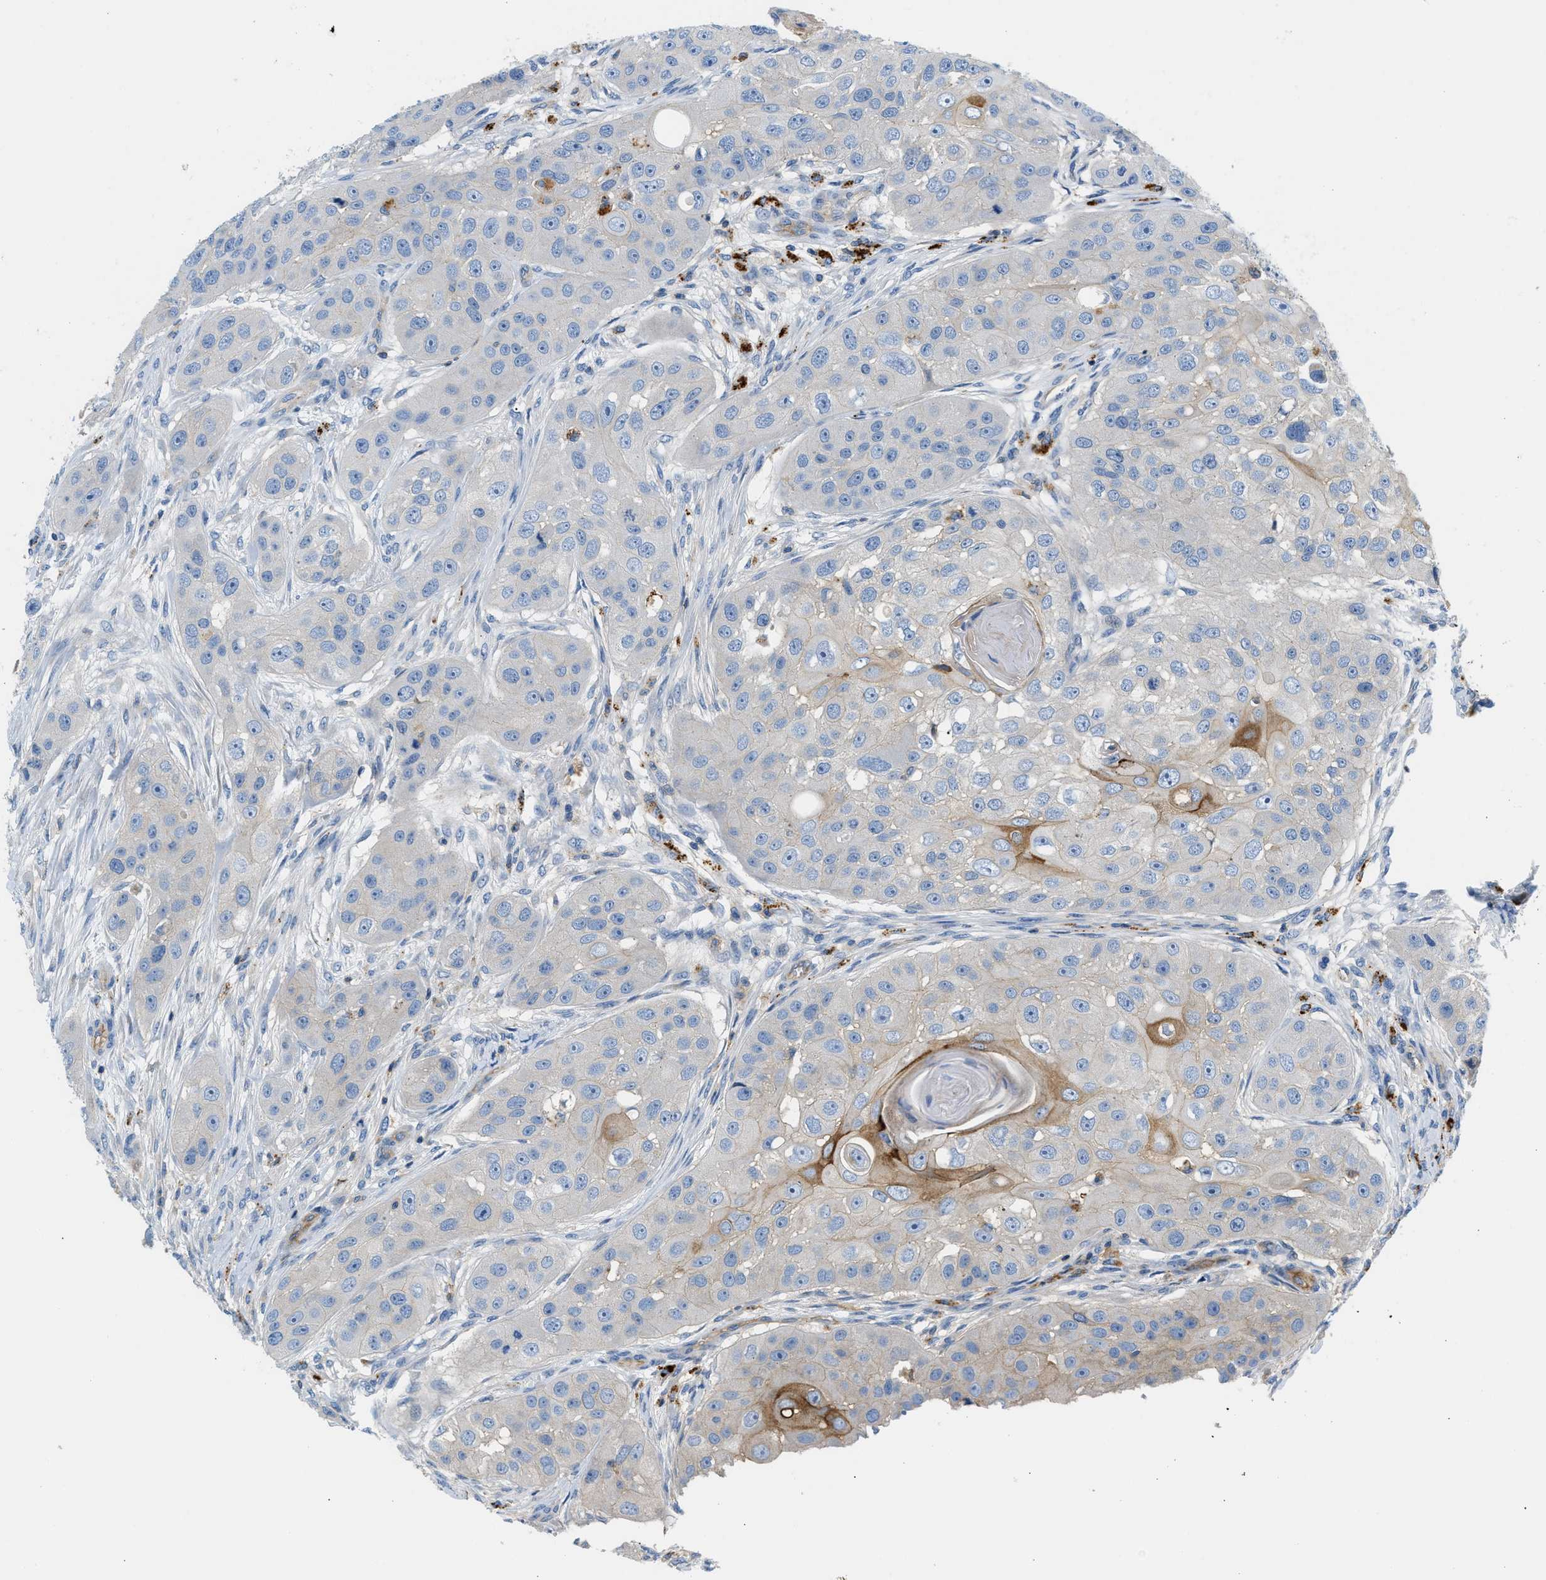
{"staining": {"intensity": "negative", "quantity": "none", "location": "none"}, "tissue": "head and neck cancer", "cell_type": "Tumor cells", "image_type": "cancer", "snomed": [{"axis": "morphology", "description": "Normal tissue, NOS"}, {"axis": "morphology", "description": "Squamous cell carcinoma, NOS"}, {"axis": "topography", "description": "Skeletal muscle"}, {"axis": "topography", "description": "Head-Neck"}], "caption": "Tumor cells are negative for protein expression in human head and neck cancer (squamous cell carcinoma).", "gene": "ORAI1", "patient": {"sex": "male", "age": 51}}